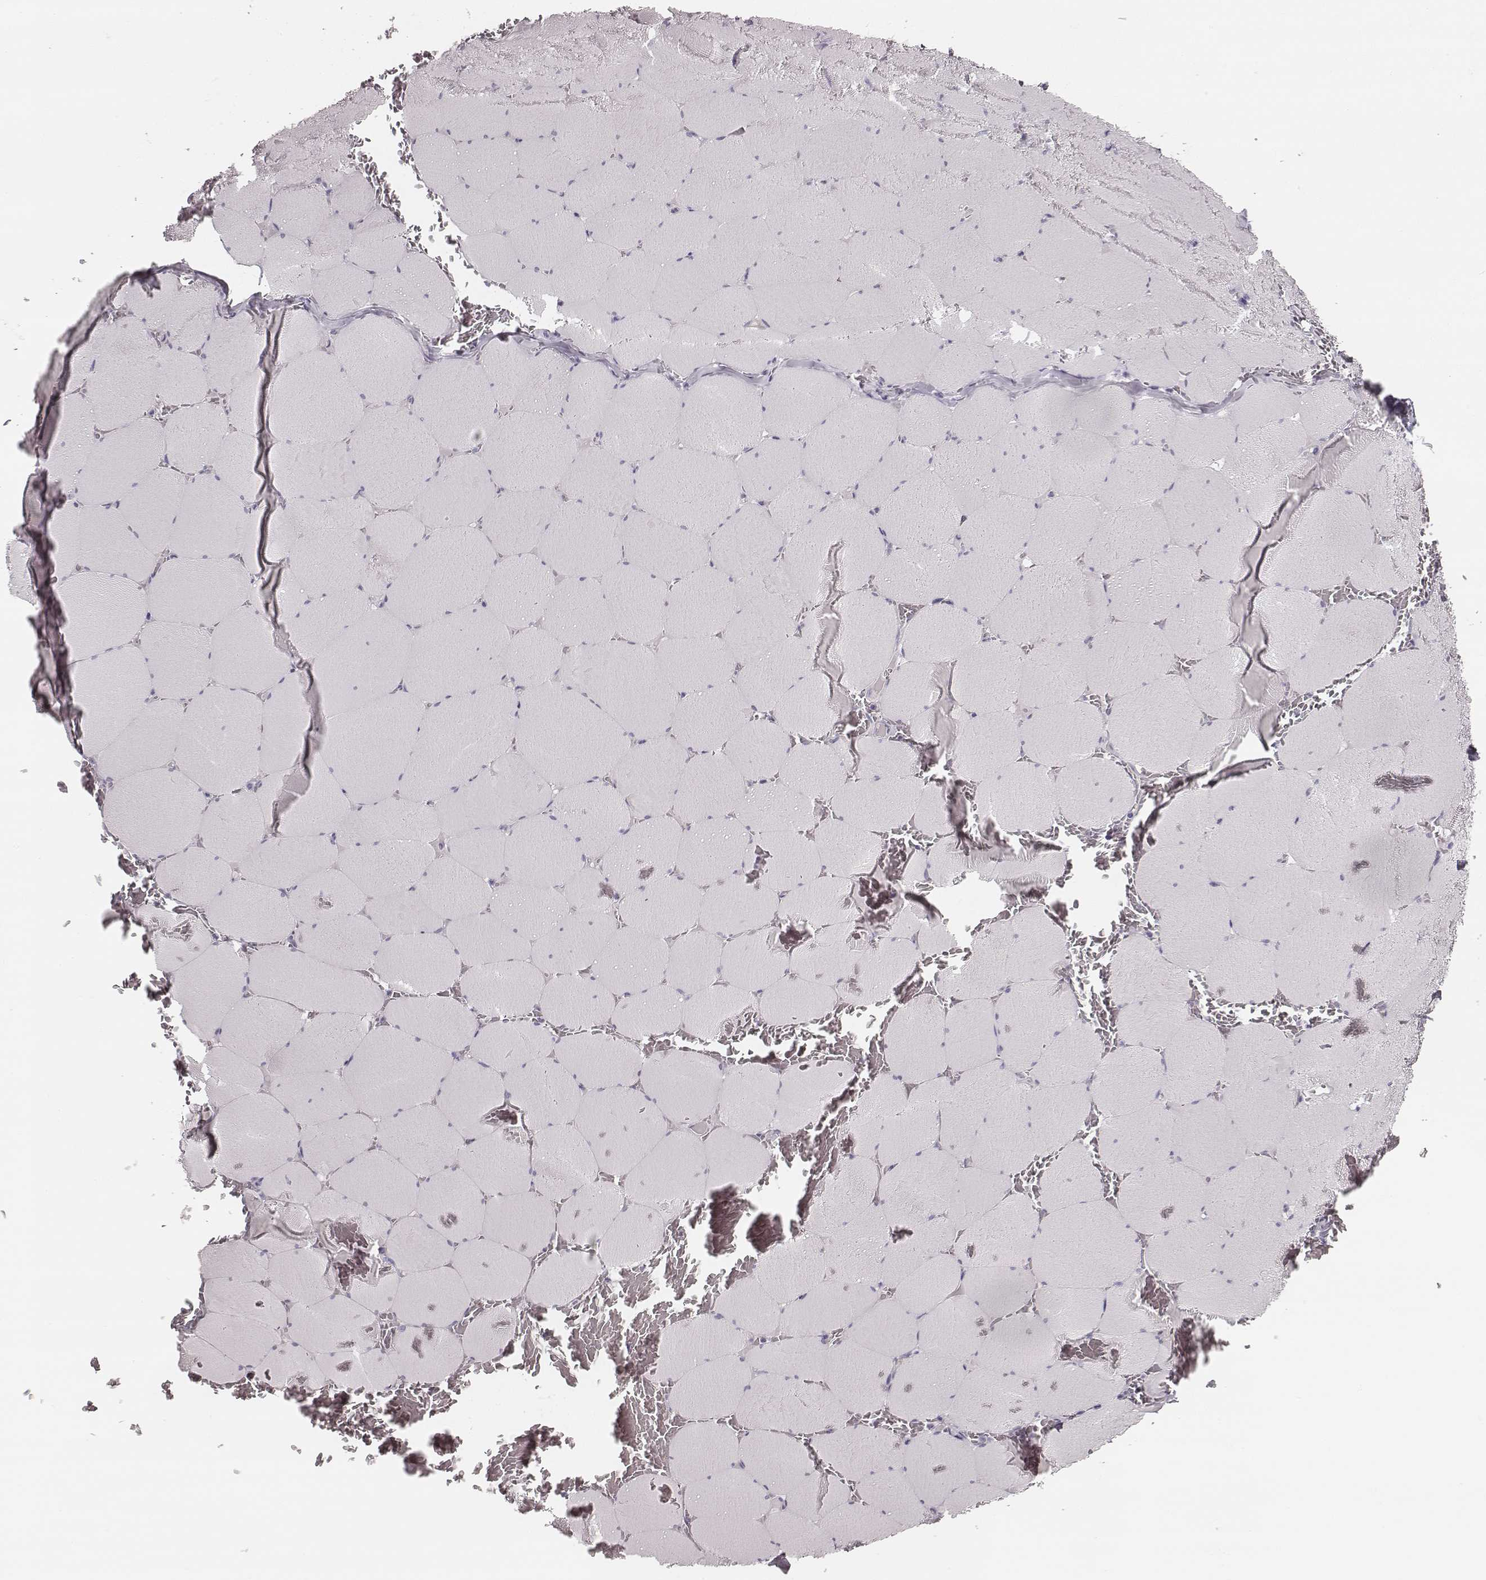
{"staining": {"intensity": "negative", "quantity": "none", "location": "none"}, "tissue": "skeletal muscle", "cell_type": "Myocytes", "image_type": "normal", "snomed": [{"axis": "morphology", "description": "Normal tissue, NOS"}, {"axis": "morphology", "description": "Malignant melanoma, Metastatic site"}, {"axis": "topography", "description": "Skeletal muscle"}], "caption": "IHC image of benign skeletal muscle: human skeletal muscle stained with DAB (3,3'-diaminobenzidine) demonstrates no significant protein staining in myocytes.", "gene": "UBL4B", "patient": {"sex": "male", "age": 50}}